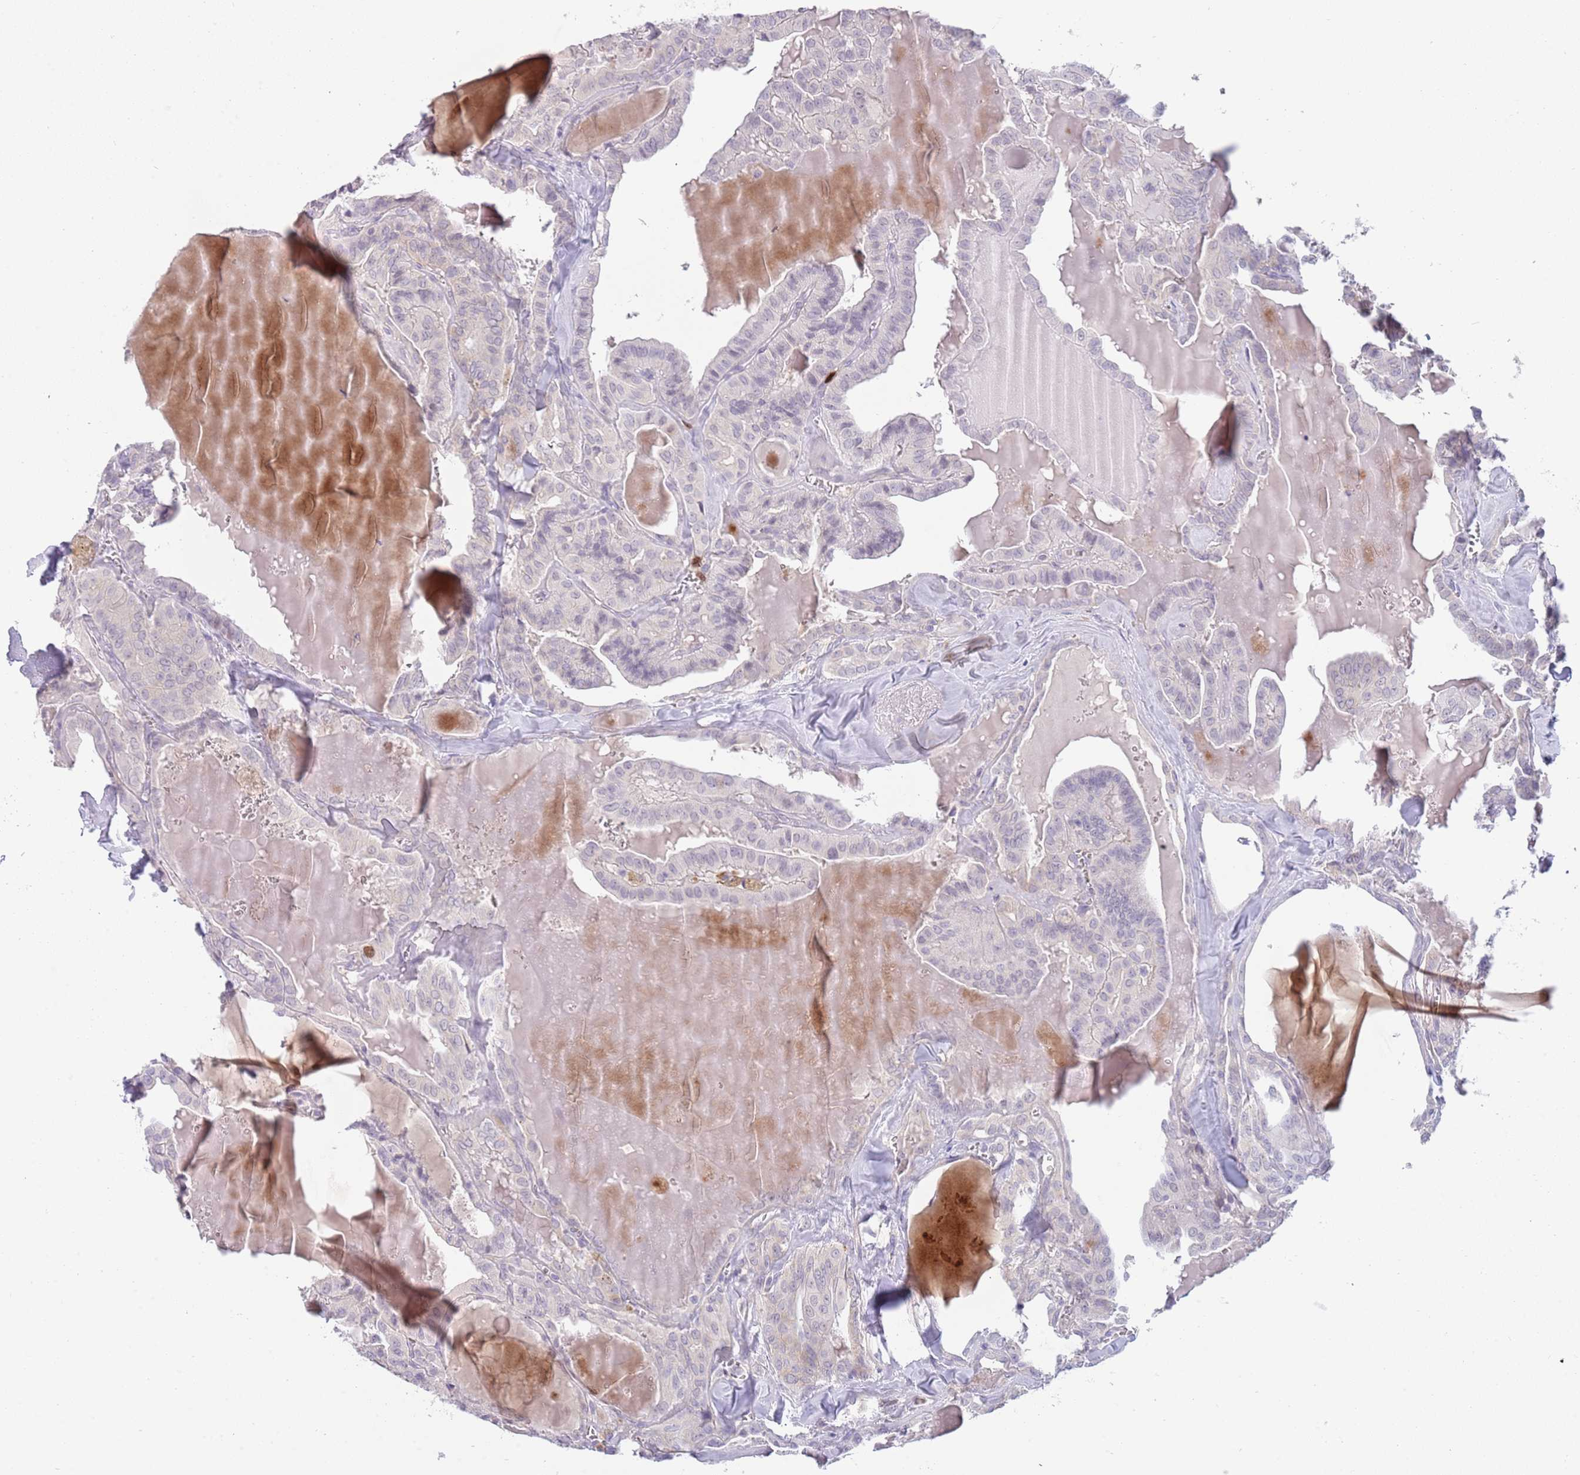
{"staining": {"intensity": "negative", "quantity": "none", "location": "none"}, "tissue": "thyroid cancer", "cell_type": "Tumor cells", "image_type": "cancer", "snomed": [{"axis": "morphology", "description": "Papillary adenocarcinoma, NOS"}, {"axis": "topography", "description": "Thyroid gland"}], "caption": "High magnification brightfield microscopy of papillary adenocarcinoma (thyroid) stained with DAB (brown) and counterstained with hematoxylin (blue): tumor cells show no significant positivity.", "gene": "PIMREG", "patient": {"sex": "male", "age": 52}}